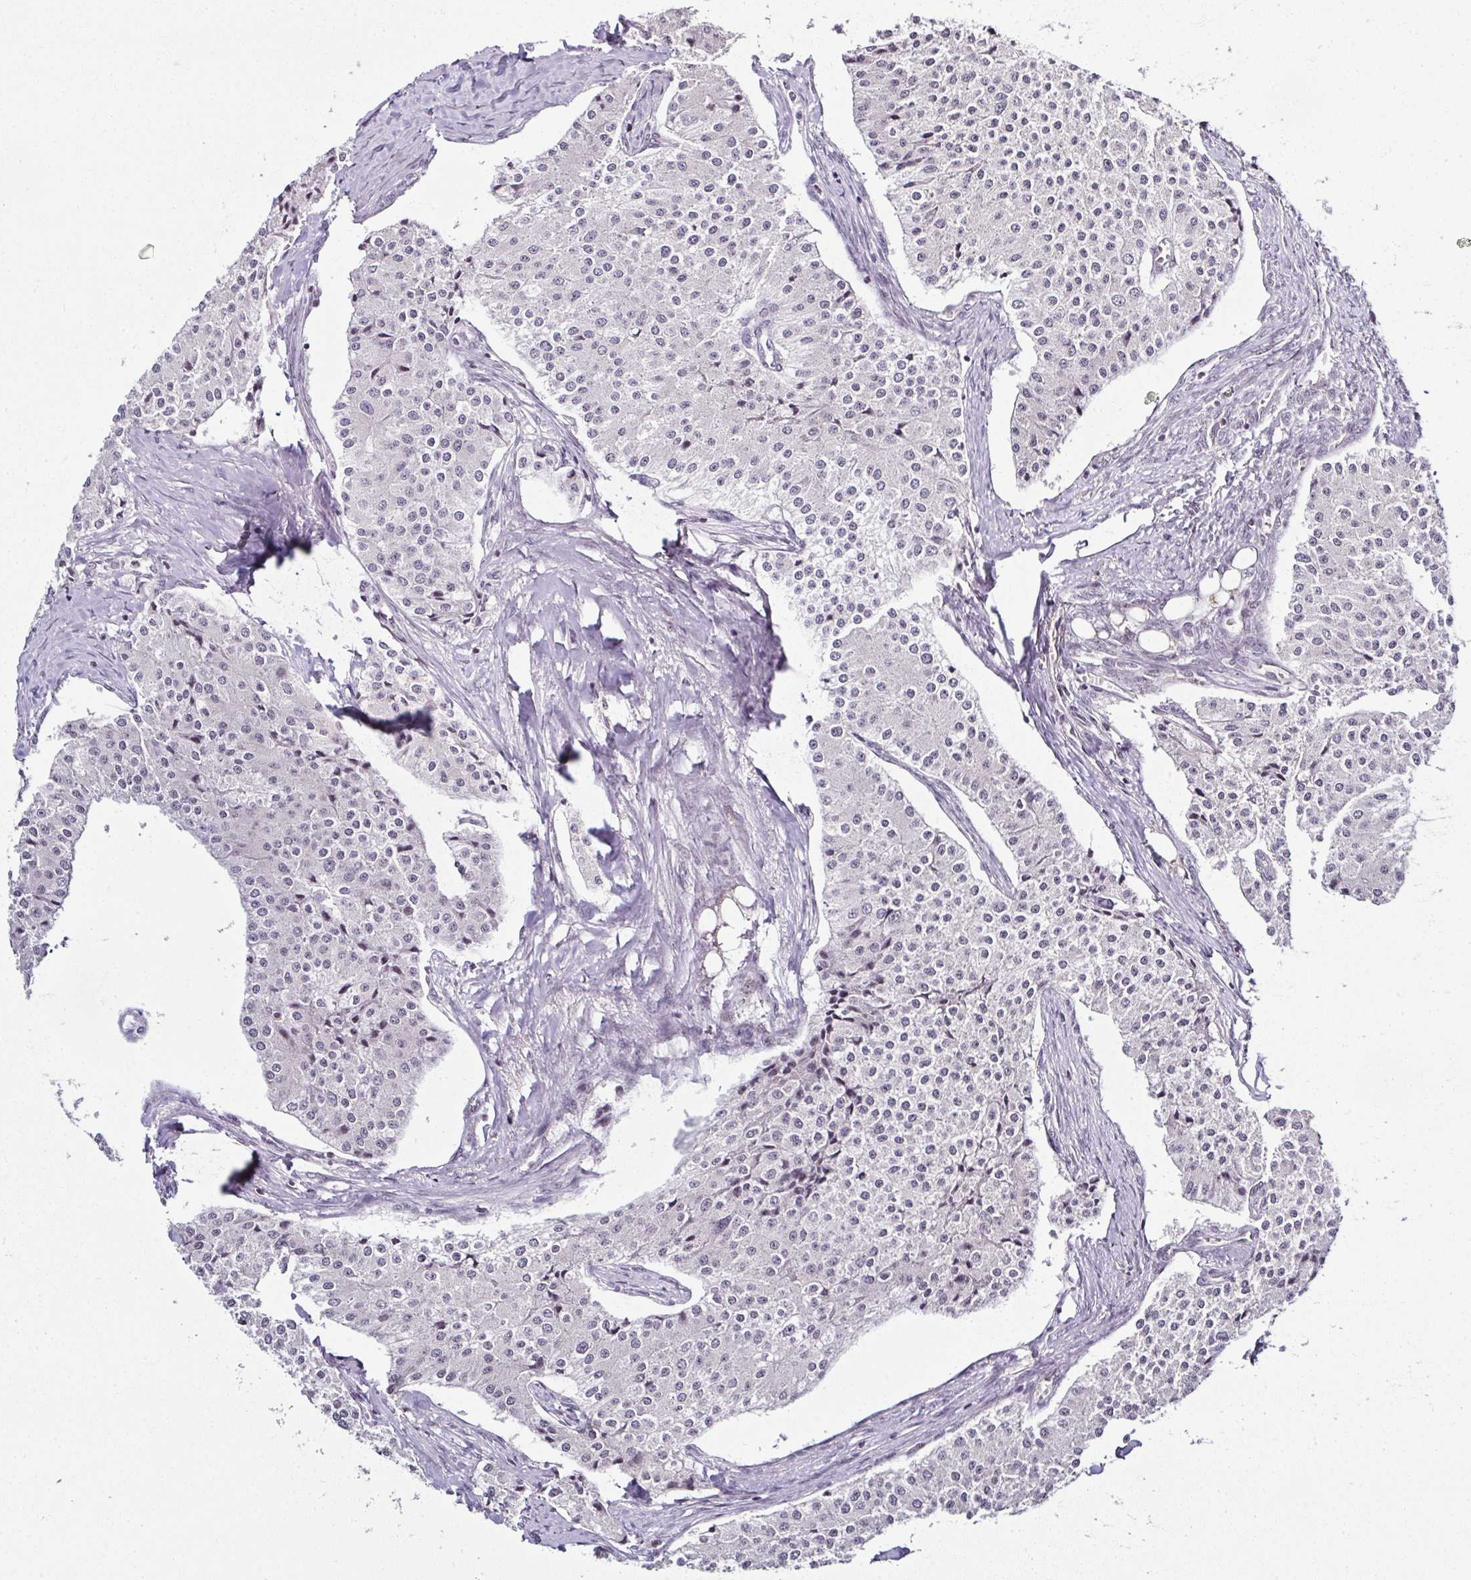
{"staining": {"intensity": "negative", "quantity": "none", "location": "none"}, "tissue": "carcinoid", "cell_type": "Tumor cells", "image_type": "cancer", "snomed": [{"axis": "morphology", "description": "Carcinoid, malignant, NOS"}, {"axis": "topography", "description": "Colon"}], "caption": "The photomicrograph reveals no significant staining in tumor cells of malignant carcinoid.", "gene": "SERPINB3", "patient": {"sex": "female", "age": 52}}